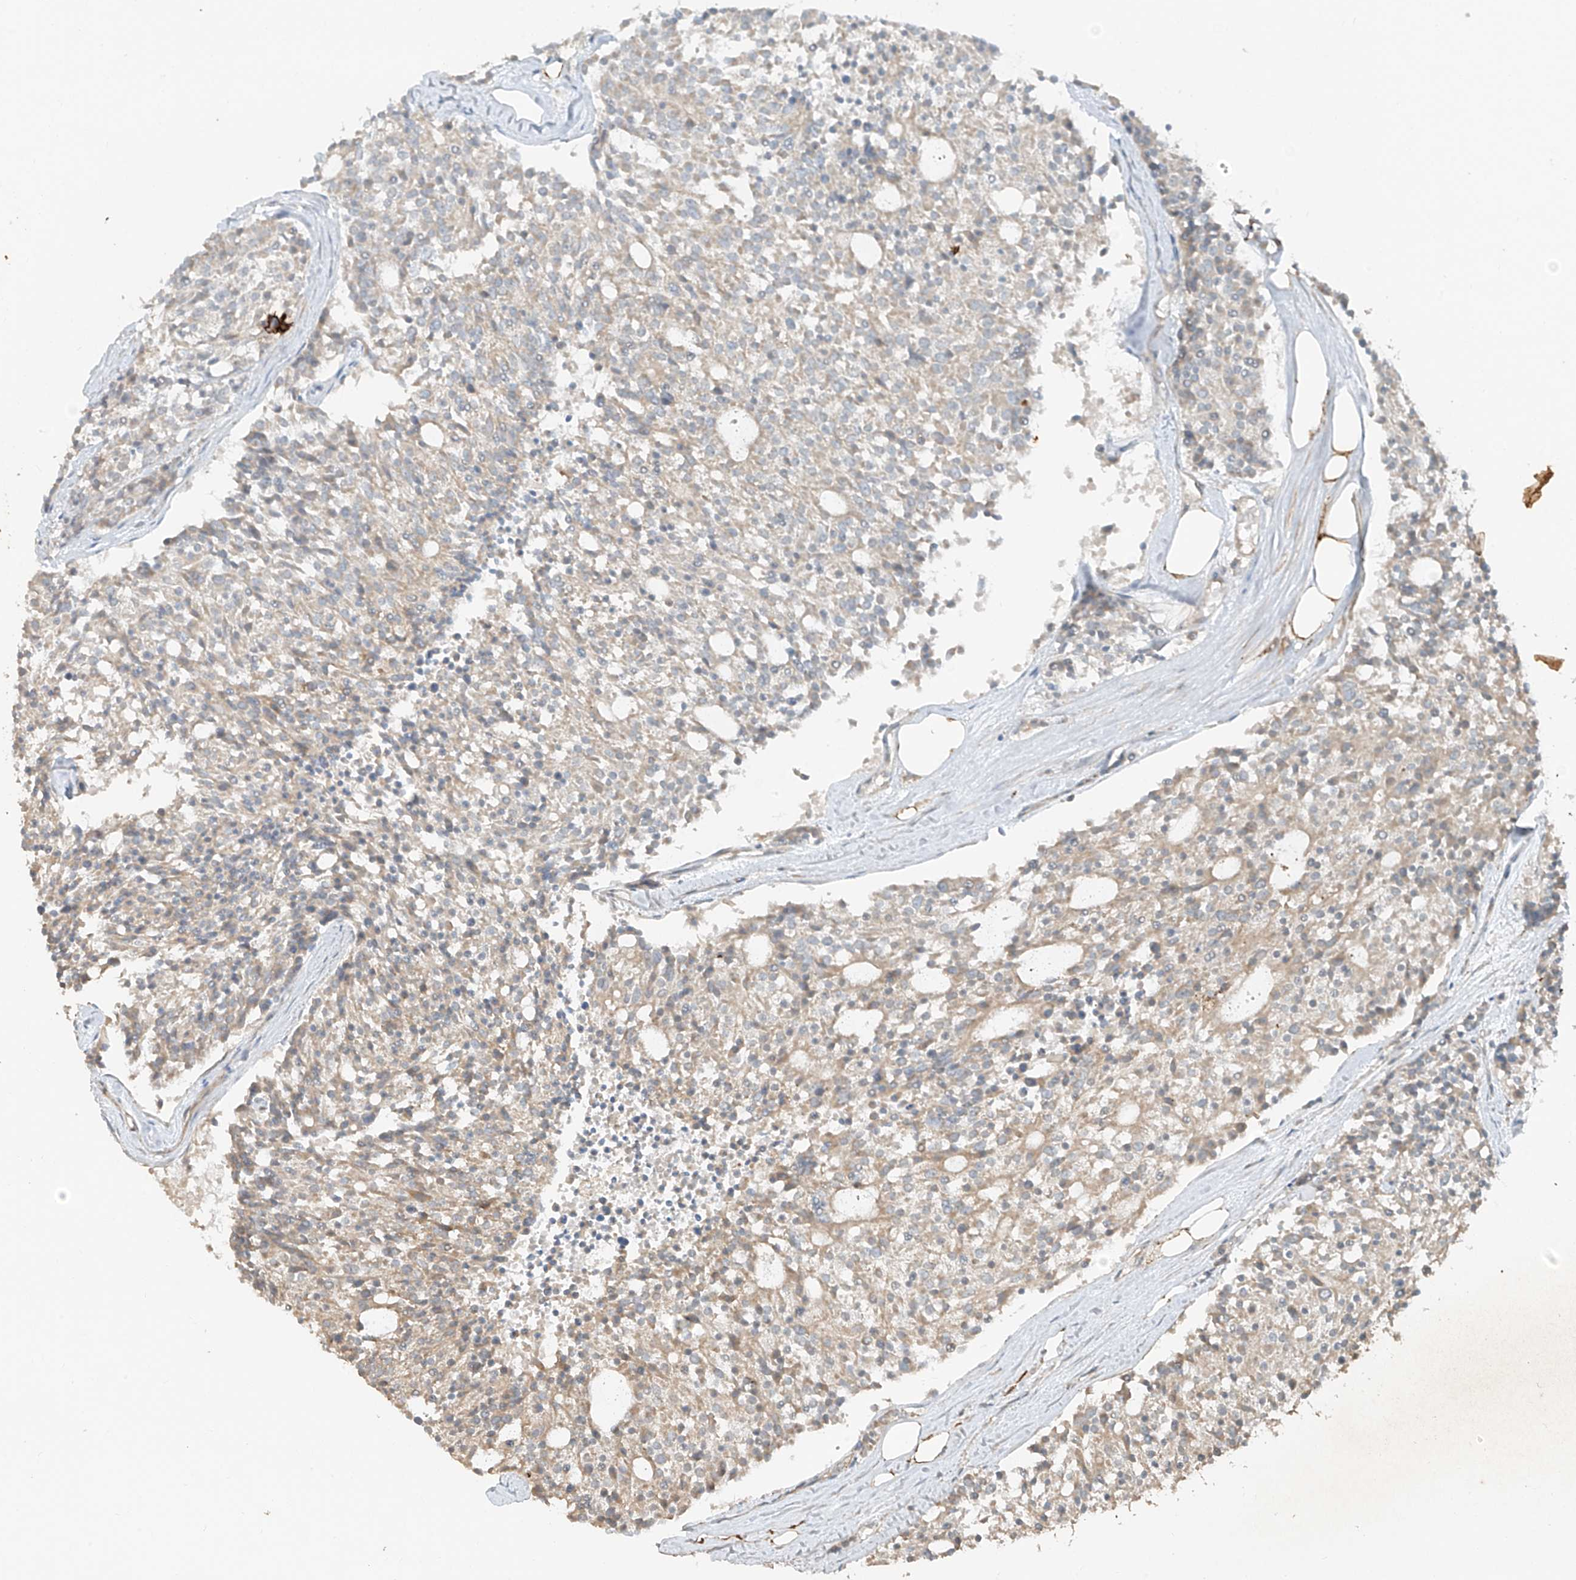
{"staining": {"intensity": "weak", "quantity": "<25%", "location": "cytoplasmic/membranous"}, "tissue": "carcinoid", "cell_type": "Tumor cells", "image_type": "cancer", "snomed": [{"axis": "morphology", "description": "Carcinoid, malignant, NOS"}, {"axis": "topography", "description": "Pancreas"}], "caption": "Immunohistochemistry (IHC) micrograph of neoplastic tissue: carcinoid stained with DAB (3,3'-diaminobenzidine) demonstrates no significant protein expression in tumor cells.", "gene": "ANKZF1", "patient": {"sex": "female", "age": 54}}